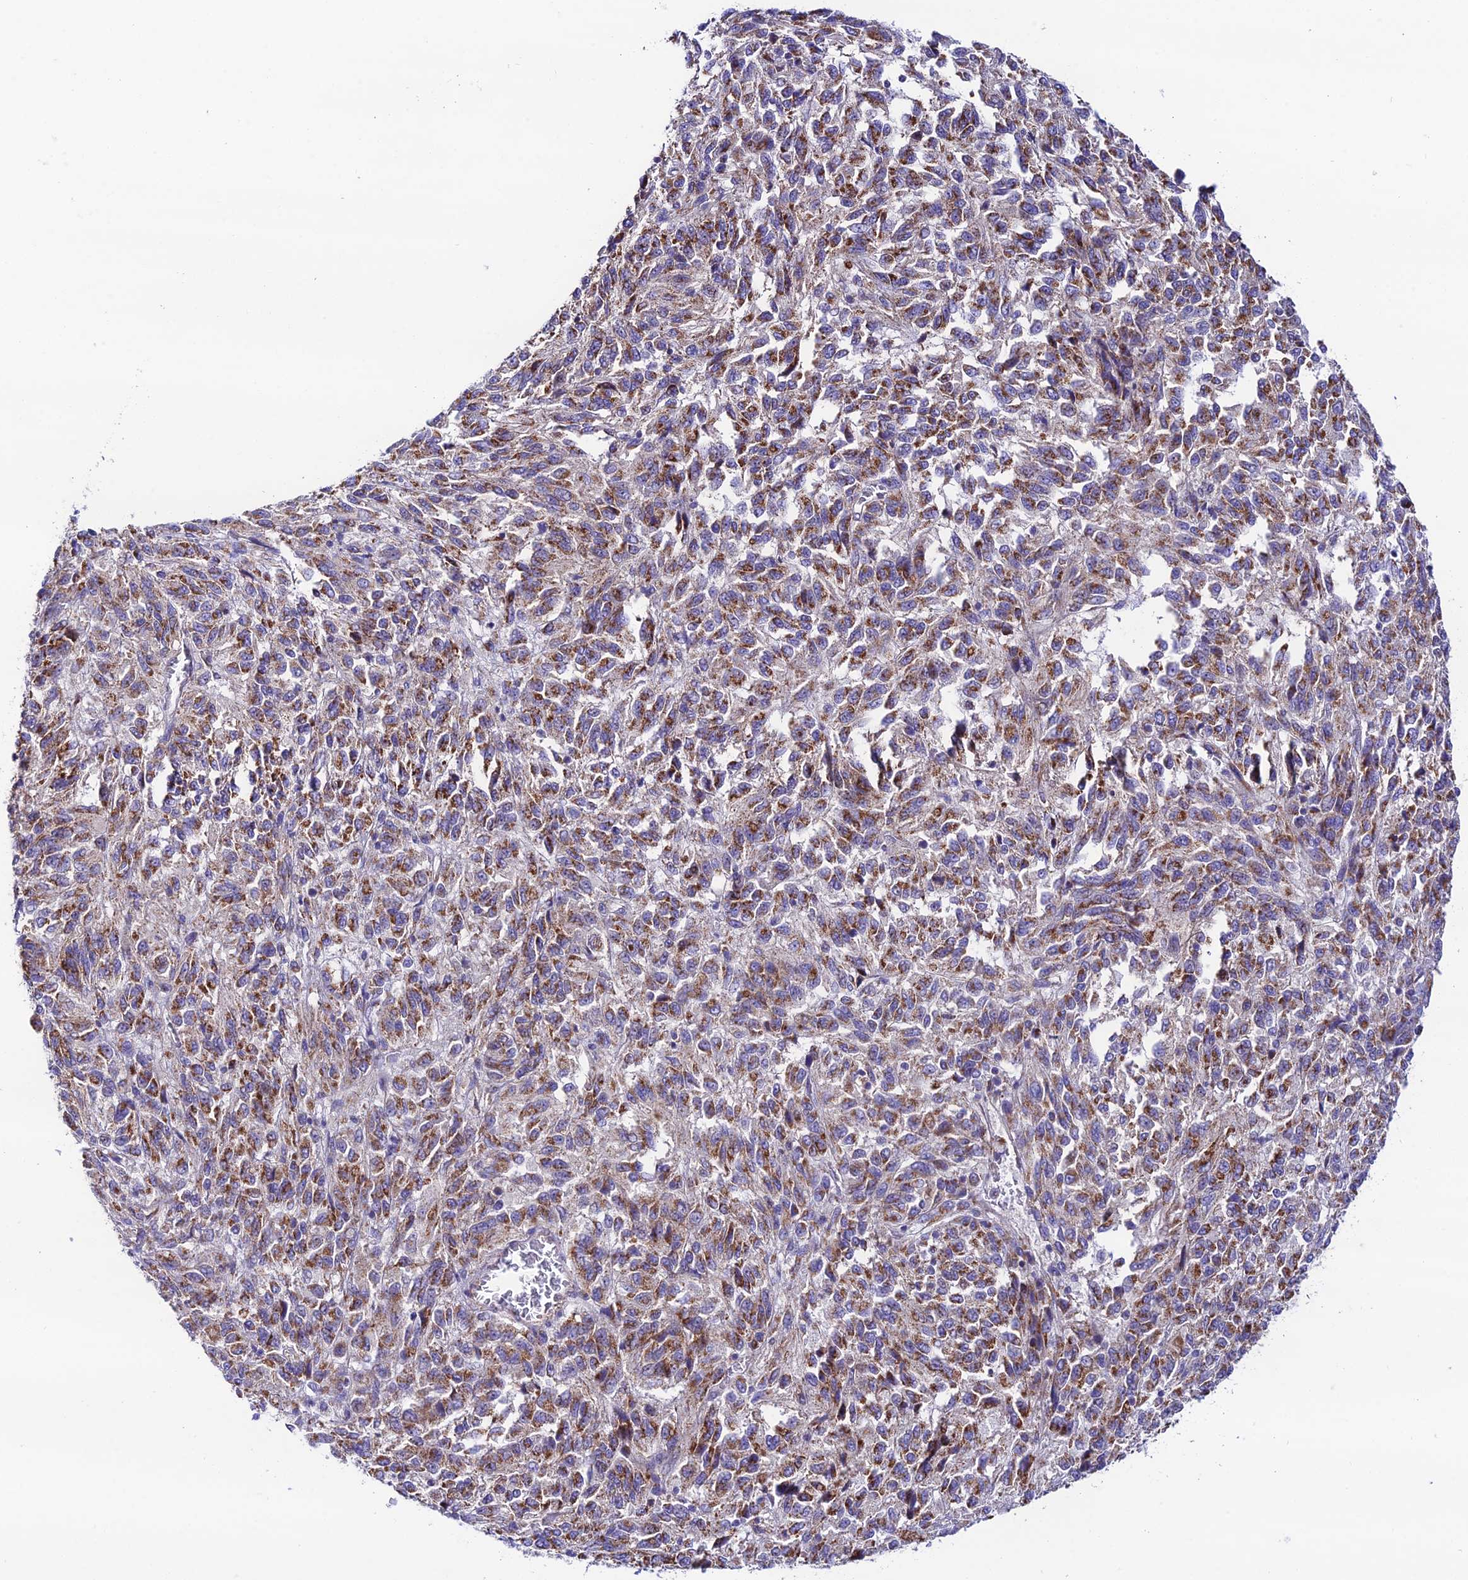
{"staining": {"intensity": "moderate", "quantity": ">75%", "location": "cytoplasmic/membranous"}, "tissue": "melanoma", "cell_type": "Tumor cells", "image_type": "cancer", "snomed": [{"axis": "morphology", "description": "Malignant melanoma, Metastatic site"}, {"axis": "topography", "description": "Lung"}], "caption": "About >75% of tumor cells in malignant melanoma (metastatic site) reveal moderate cytoplasmic/membranous protein staining as visualized by brown immunohistochemical staining.", "gene": "HSDL2", "patient": {"sex": "male", "age": 64}}